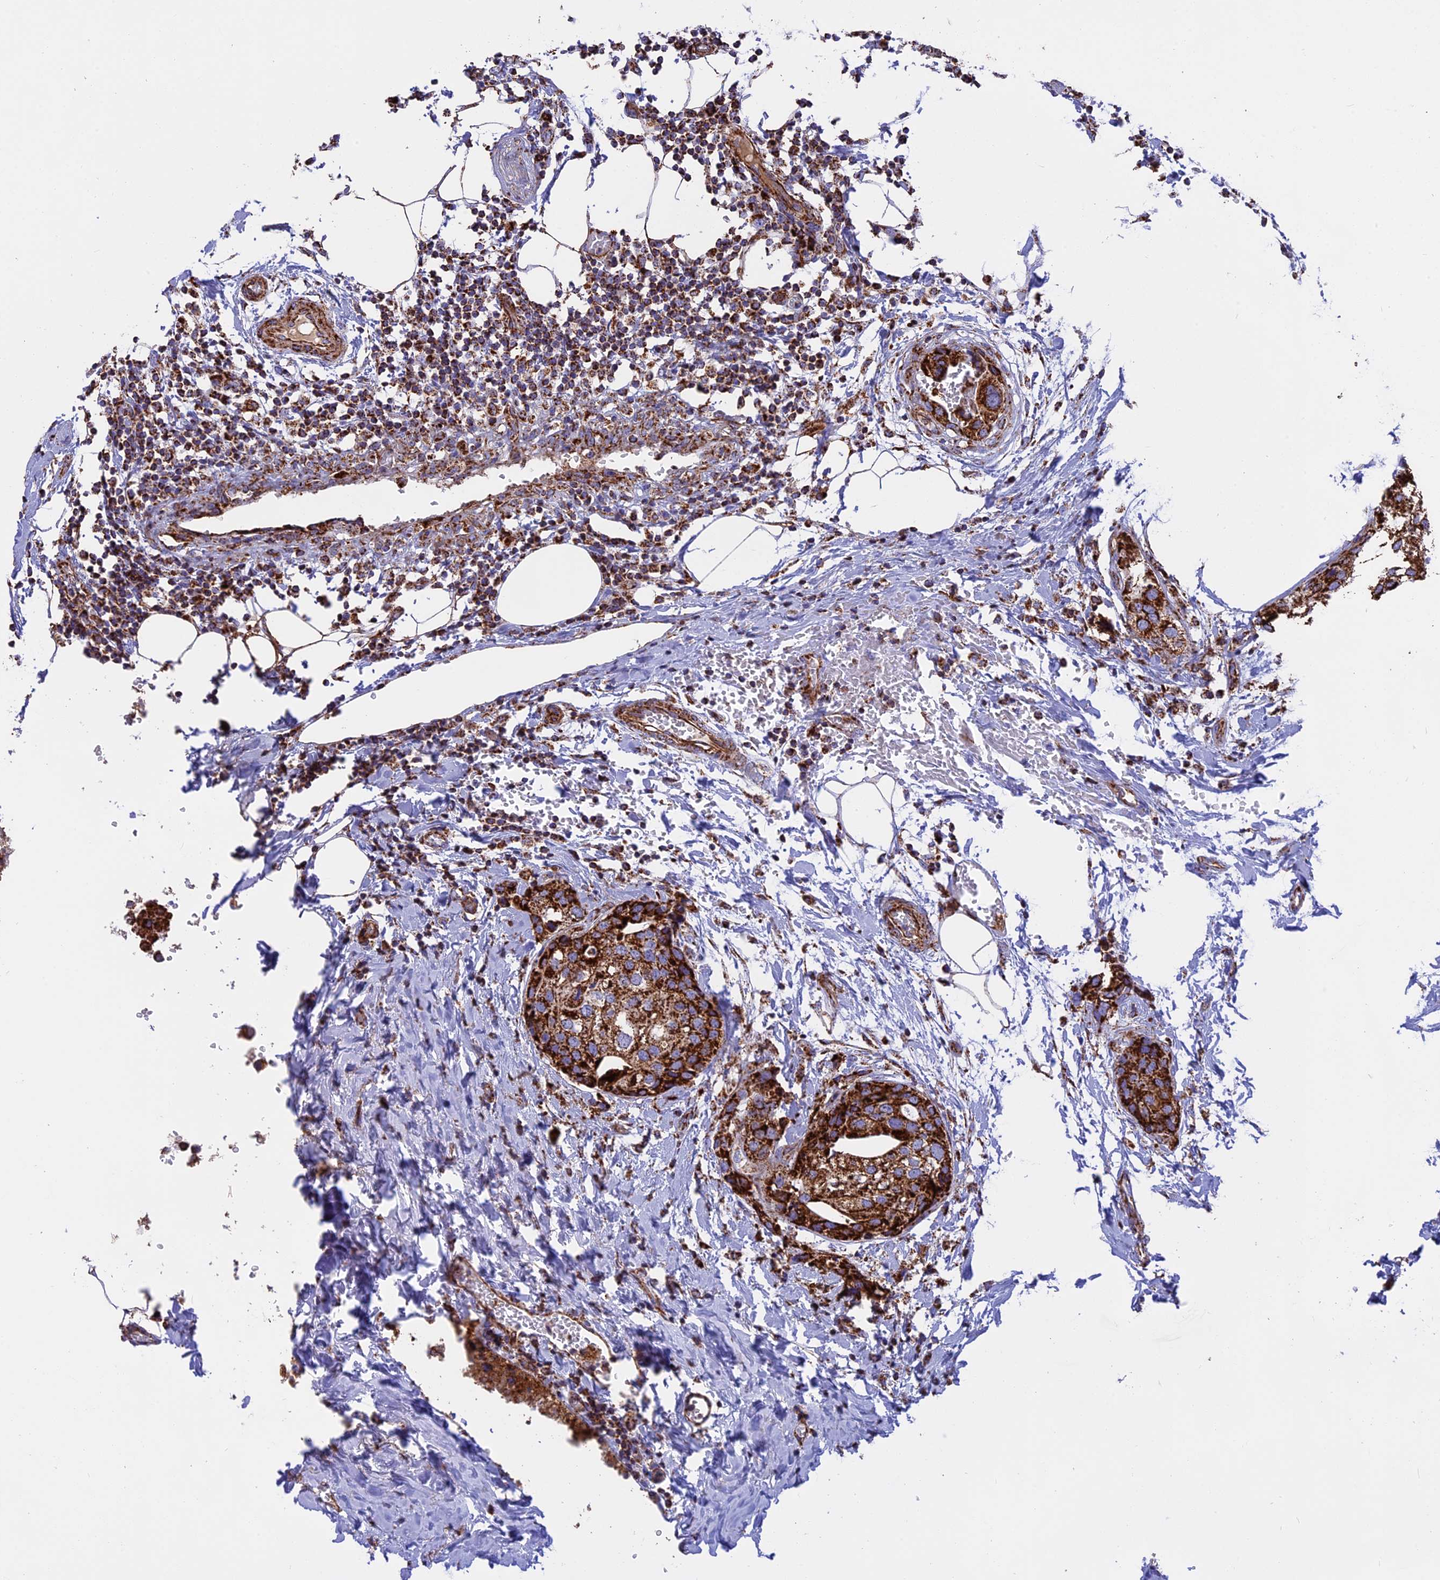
{"staining": {"intensity": "strong", "quantity": ">75%", "location": "cytoplasmic/membranous"}, "tissue": "urothelial cancer", "cell_type": "Tumor cells", "image_type": "cancer", "snomed": [{"axis": "morphology", "description": "Urothelial carcinoma, High grade"}, {"axis": "topography", "description": "Urinary bladder"}], "caption": "An IHC image of tumor tissue is shown. Protein staining in brown labels strong cytoplasmic/membranous positivity in urothelial carcinoma (high-grade) within tumor cells.", "gene": "UQCRB", "patient": {"sex": "male", "age": 64}}